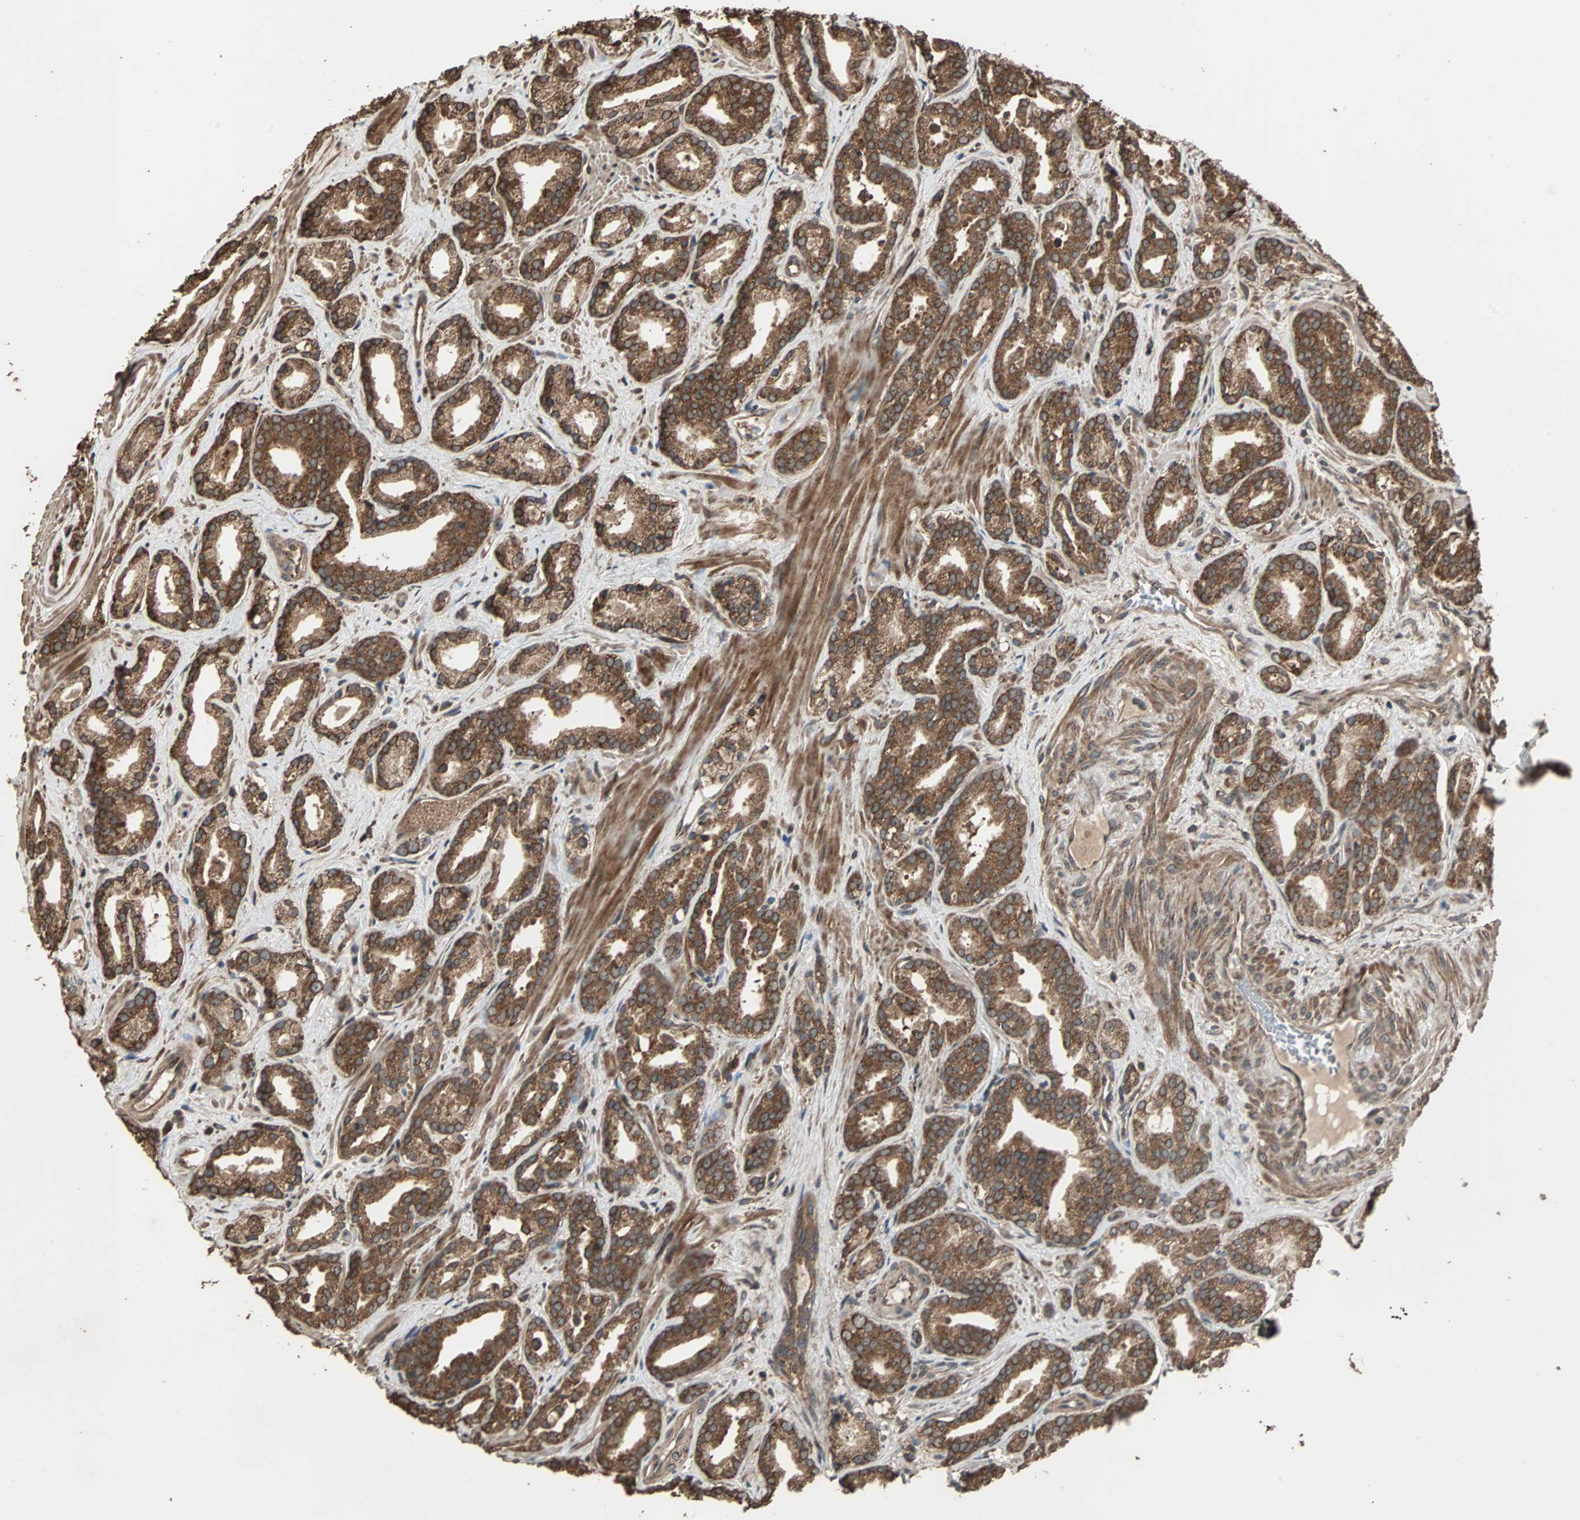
{"staining": {"intensity": "strong", "quantity": ">75%", "location": "cytoplasmic/membranous"}, "tissue": "prostate cancer", "cell_type": "Tumor cells", "image_type": "cancer", "snomed": [{"axis": "morphology", "description": "Adenocarcinoma, Low grade"}, {"axis": "topography", "description": "Prostate"}], "caption": "An immunohistochemistry image of neoplastic tissue is shown. Protein staining in brown shows strong cytoplasmic/membranous positivity in prostate cancer (adenocarcinoma (low-grade)) within tumor cells. (DAB (3,3'-diaminobenzidine) = brown stain, brightfield microscopy at high magnification).", "gene": "LAMTOR5", "patient": {"sex": "male", "age": 63}}